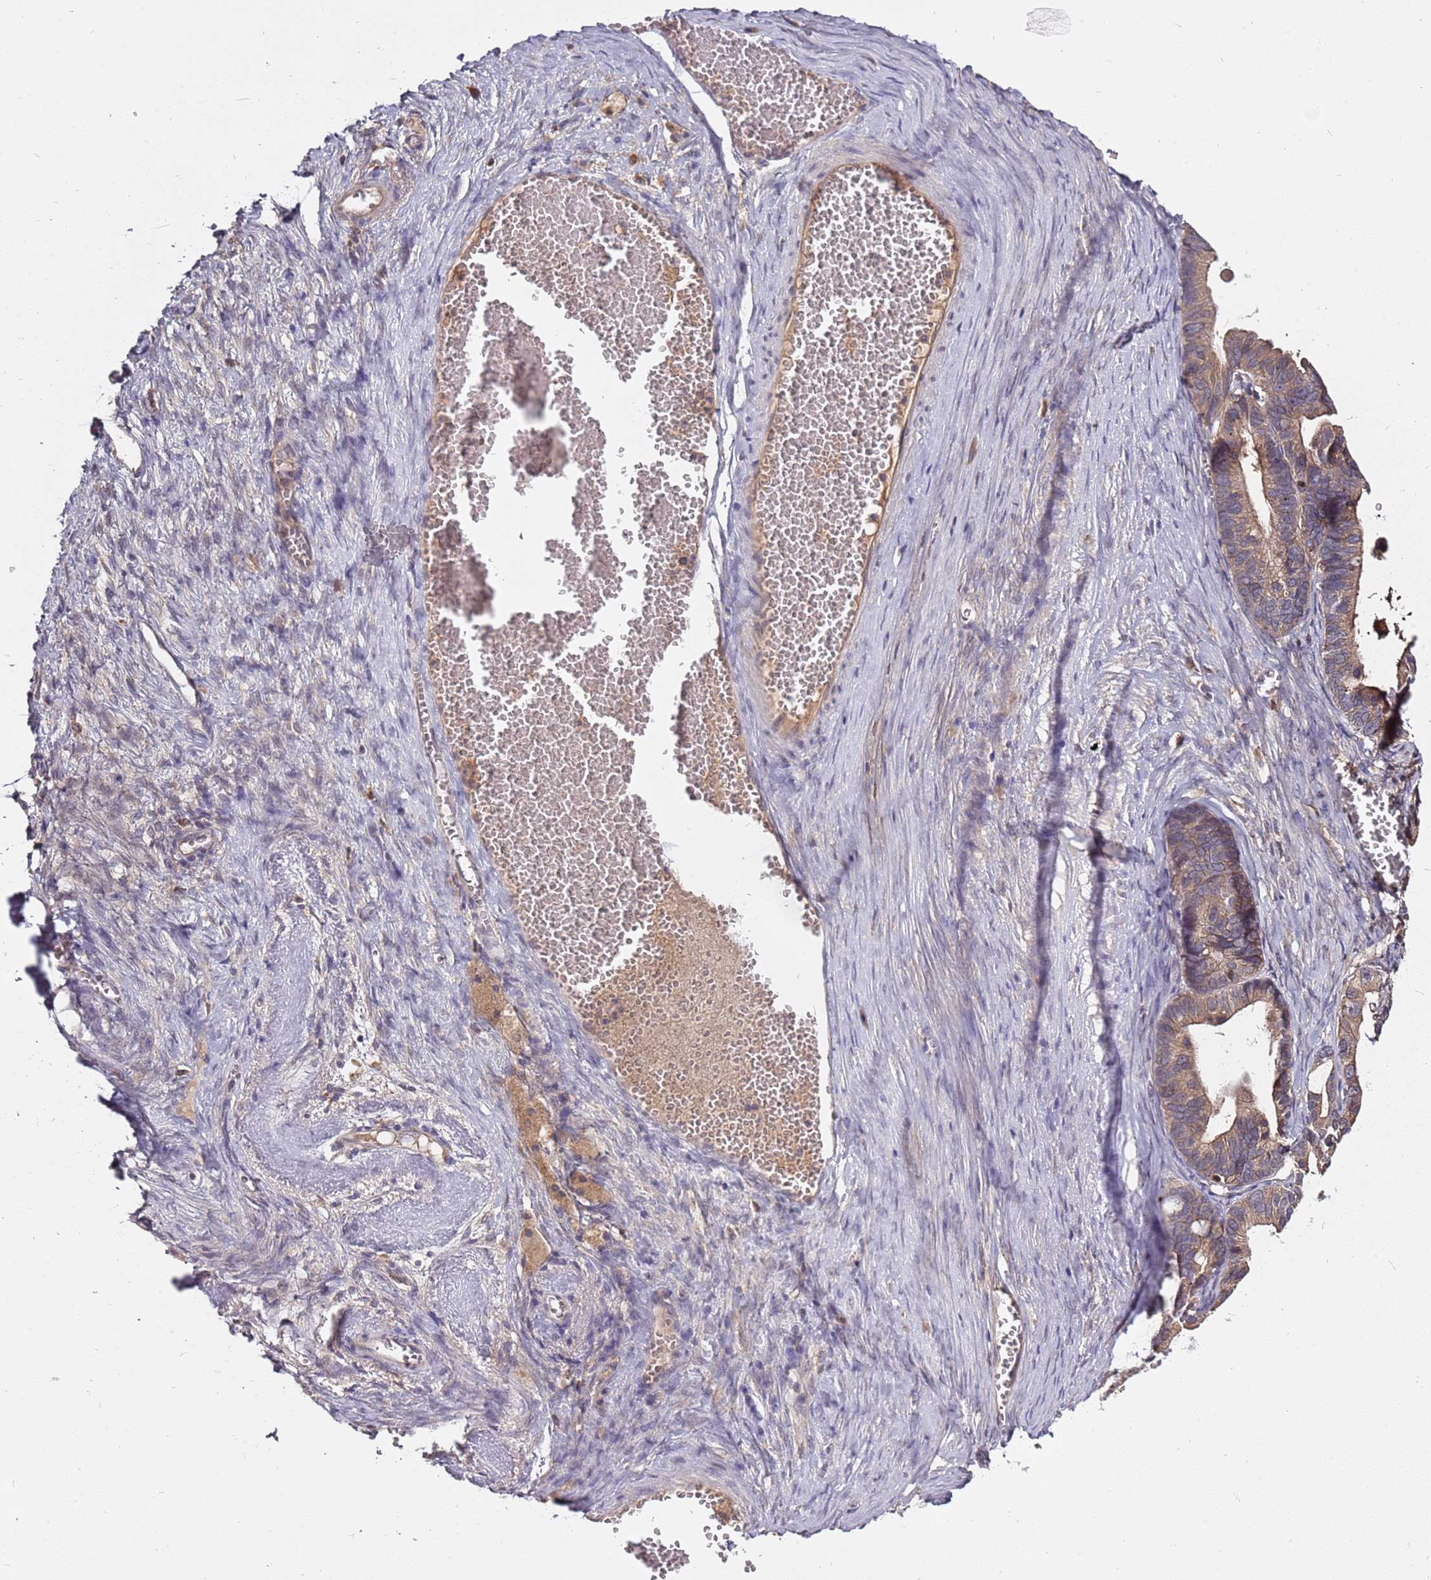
{"staining": {"intensity": "moderate", "quantity": ">75%", "location": "cytoplasmic/membranous"}, "tissue": "ovarian cancer", "cell_type": "Tumor cells", "image_type": "cancer", "snomed": [{"axis": "morphology", "description": "Cystadenocarcinoma, serous, NOS"}, {"axis": "topography", "description": "Ovary"}], "caption": "An IHC image of neoplastic tissue is shown. Protein staining in brown highlights moderate cytoplasmic/membranous positivity in ovarian cancer within tumor cells. Immunohistochemistry (ihc) stains the protein in brown and the nuclei are stained blue.", "gene": "USP32", "patient": {"sex": "female", "age": 56}}